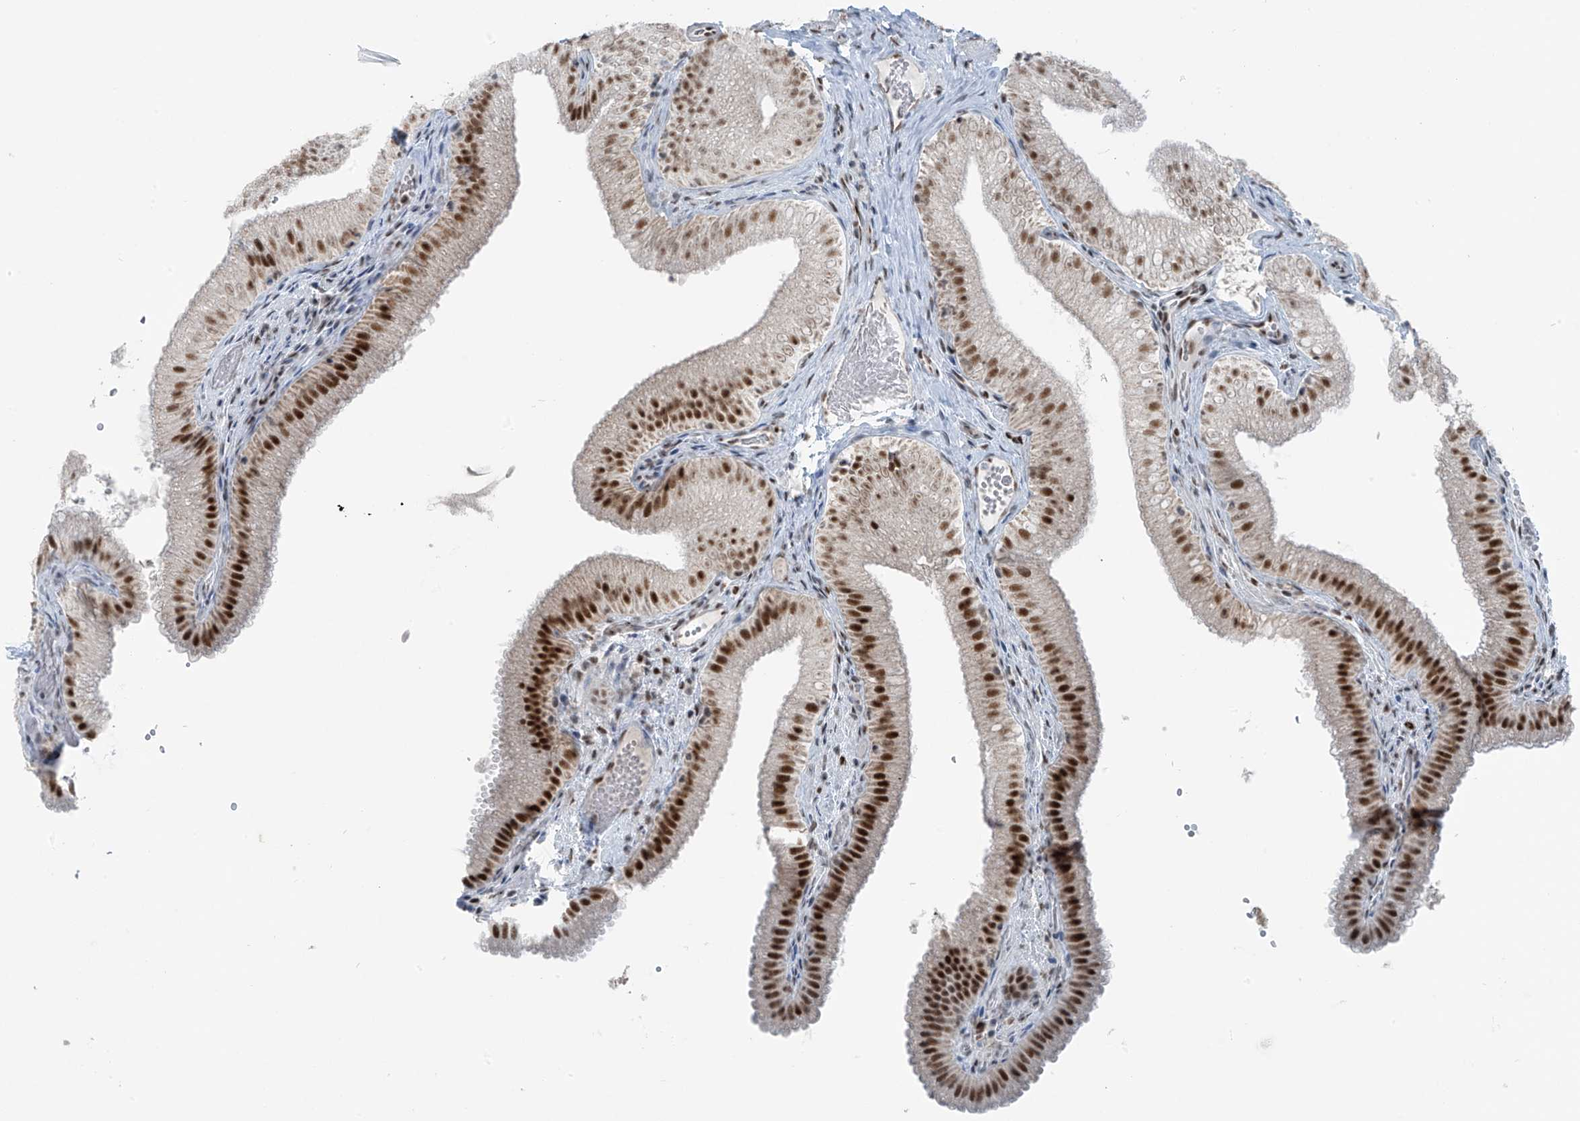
{"staining": {"intensity": "strong", "quantity": ">75%", "location": "cytoplasmic/membranous,nuclear"}, "tissue": "gallbladder", "cell_type": "Glandular cells", "image_type": "normal", "snomed": [{"axis": "morphology", "description": "Normal tissue, NOS"}, {"axis": "topography", "description": "Gallbladder"}], "caption": "A photomicrograph showing strong cytoplasmic/membranous,nuclear expression in about >75% of glandular cells in unremarkable gallbladder, as visualized by brown immunohistochemical staining.", "gene": "WRNIP1", "patient": {"sex": "female", "age": 30}}